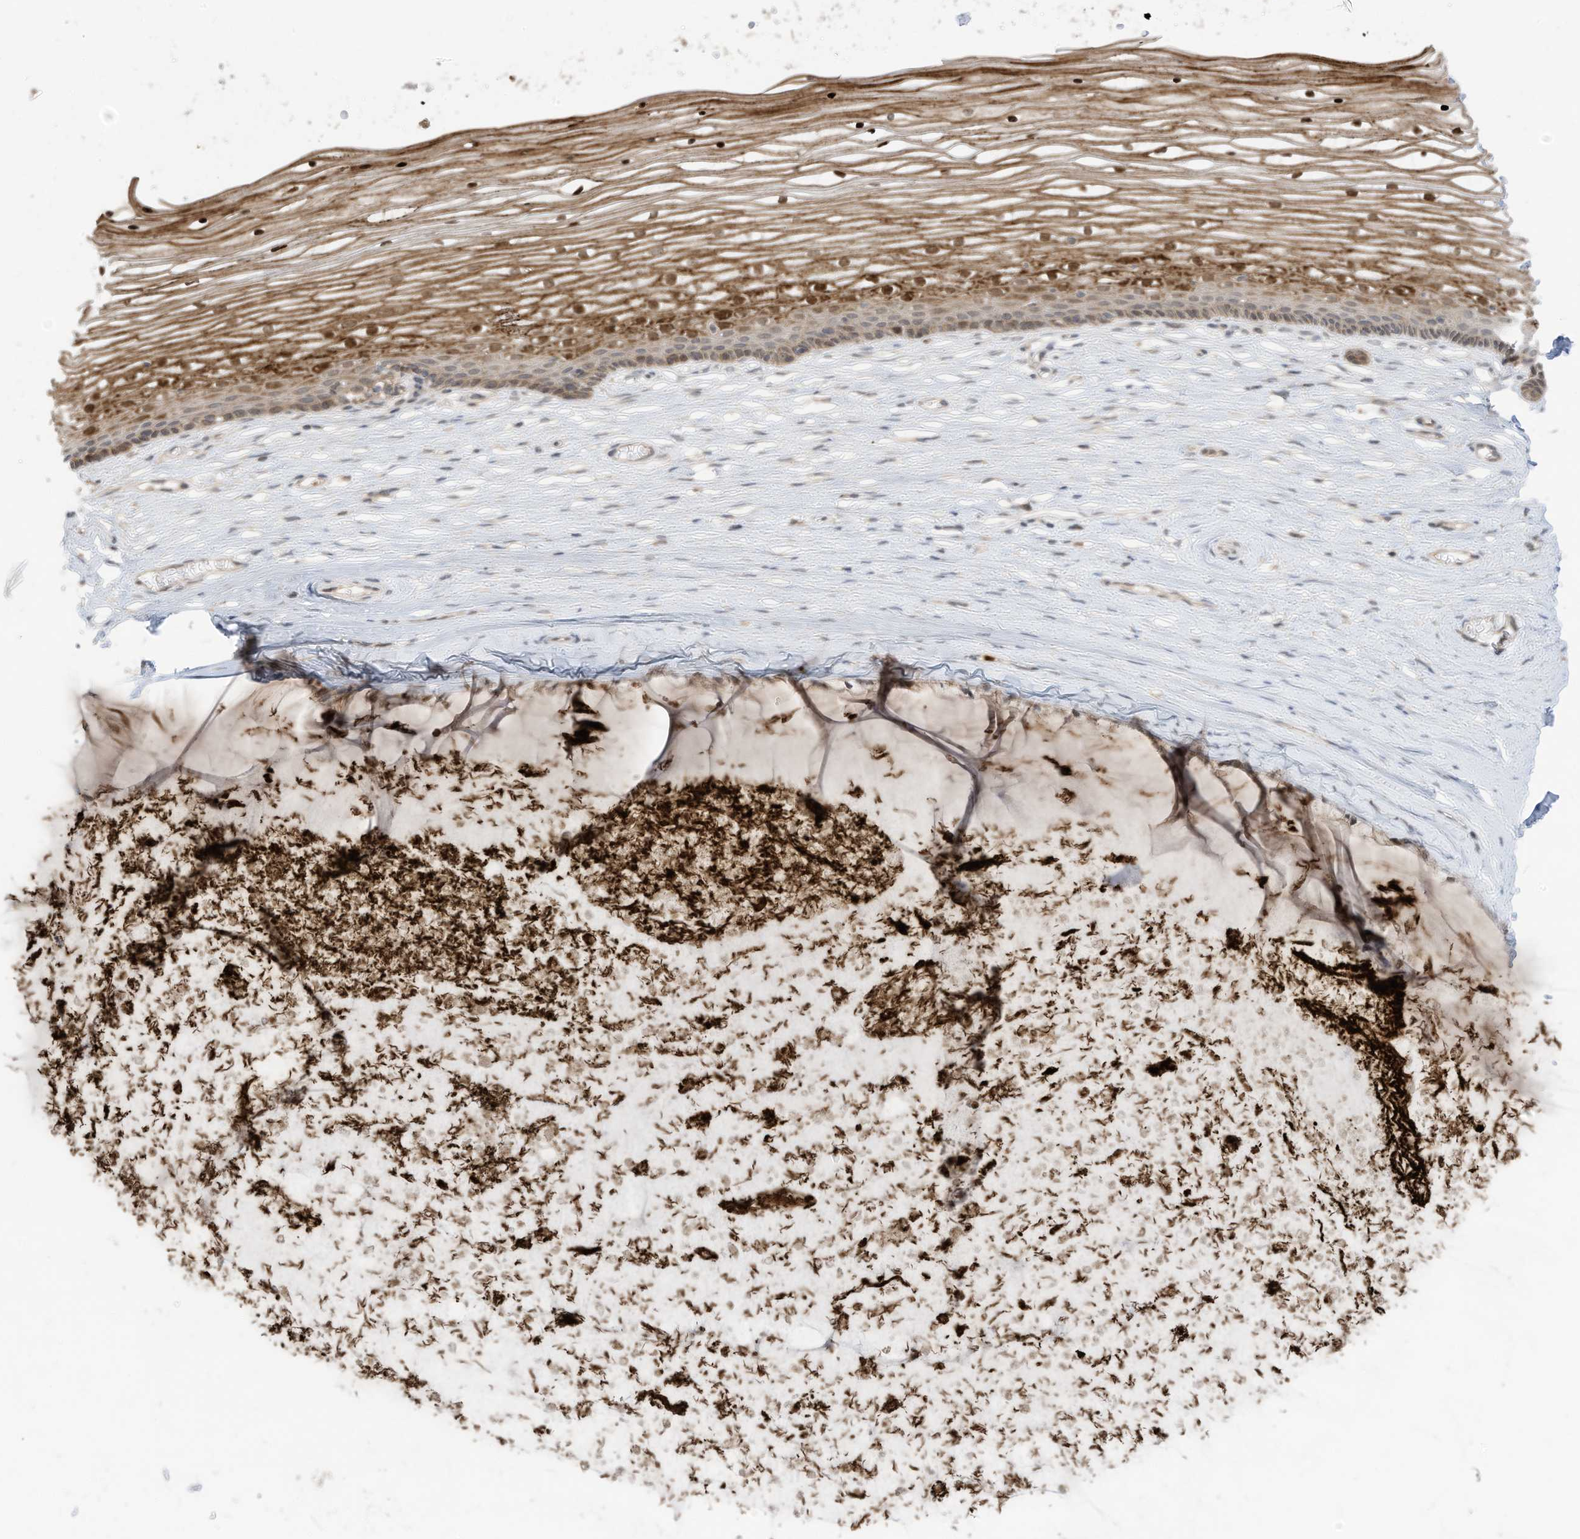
{"staining": {"intensity": "moderate", "quantity": ">75%", "location": "cytoplasmic/membranous,nuclear"}, "tissue": "vagina", "cell_type": "Squamous epithelial cells", "image_type": "normal", "snomed": [{"axis": "morphology", "description": "Normal tissue, NOS"}, {"axis": "topography", "description": "Vagina"}, {"axis": "topography", "description": "Cervix"}], "caption": "Brown immunohistochemical staining in unremarkable human vagina demonstrates moderate cytoplasmic/membranous,nuclear staining in about >75% of squamous epithelial cells.", "gene": "CNKSR1", "patient": {"sex": "female", "age": 40}}